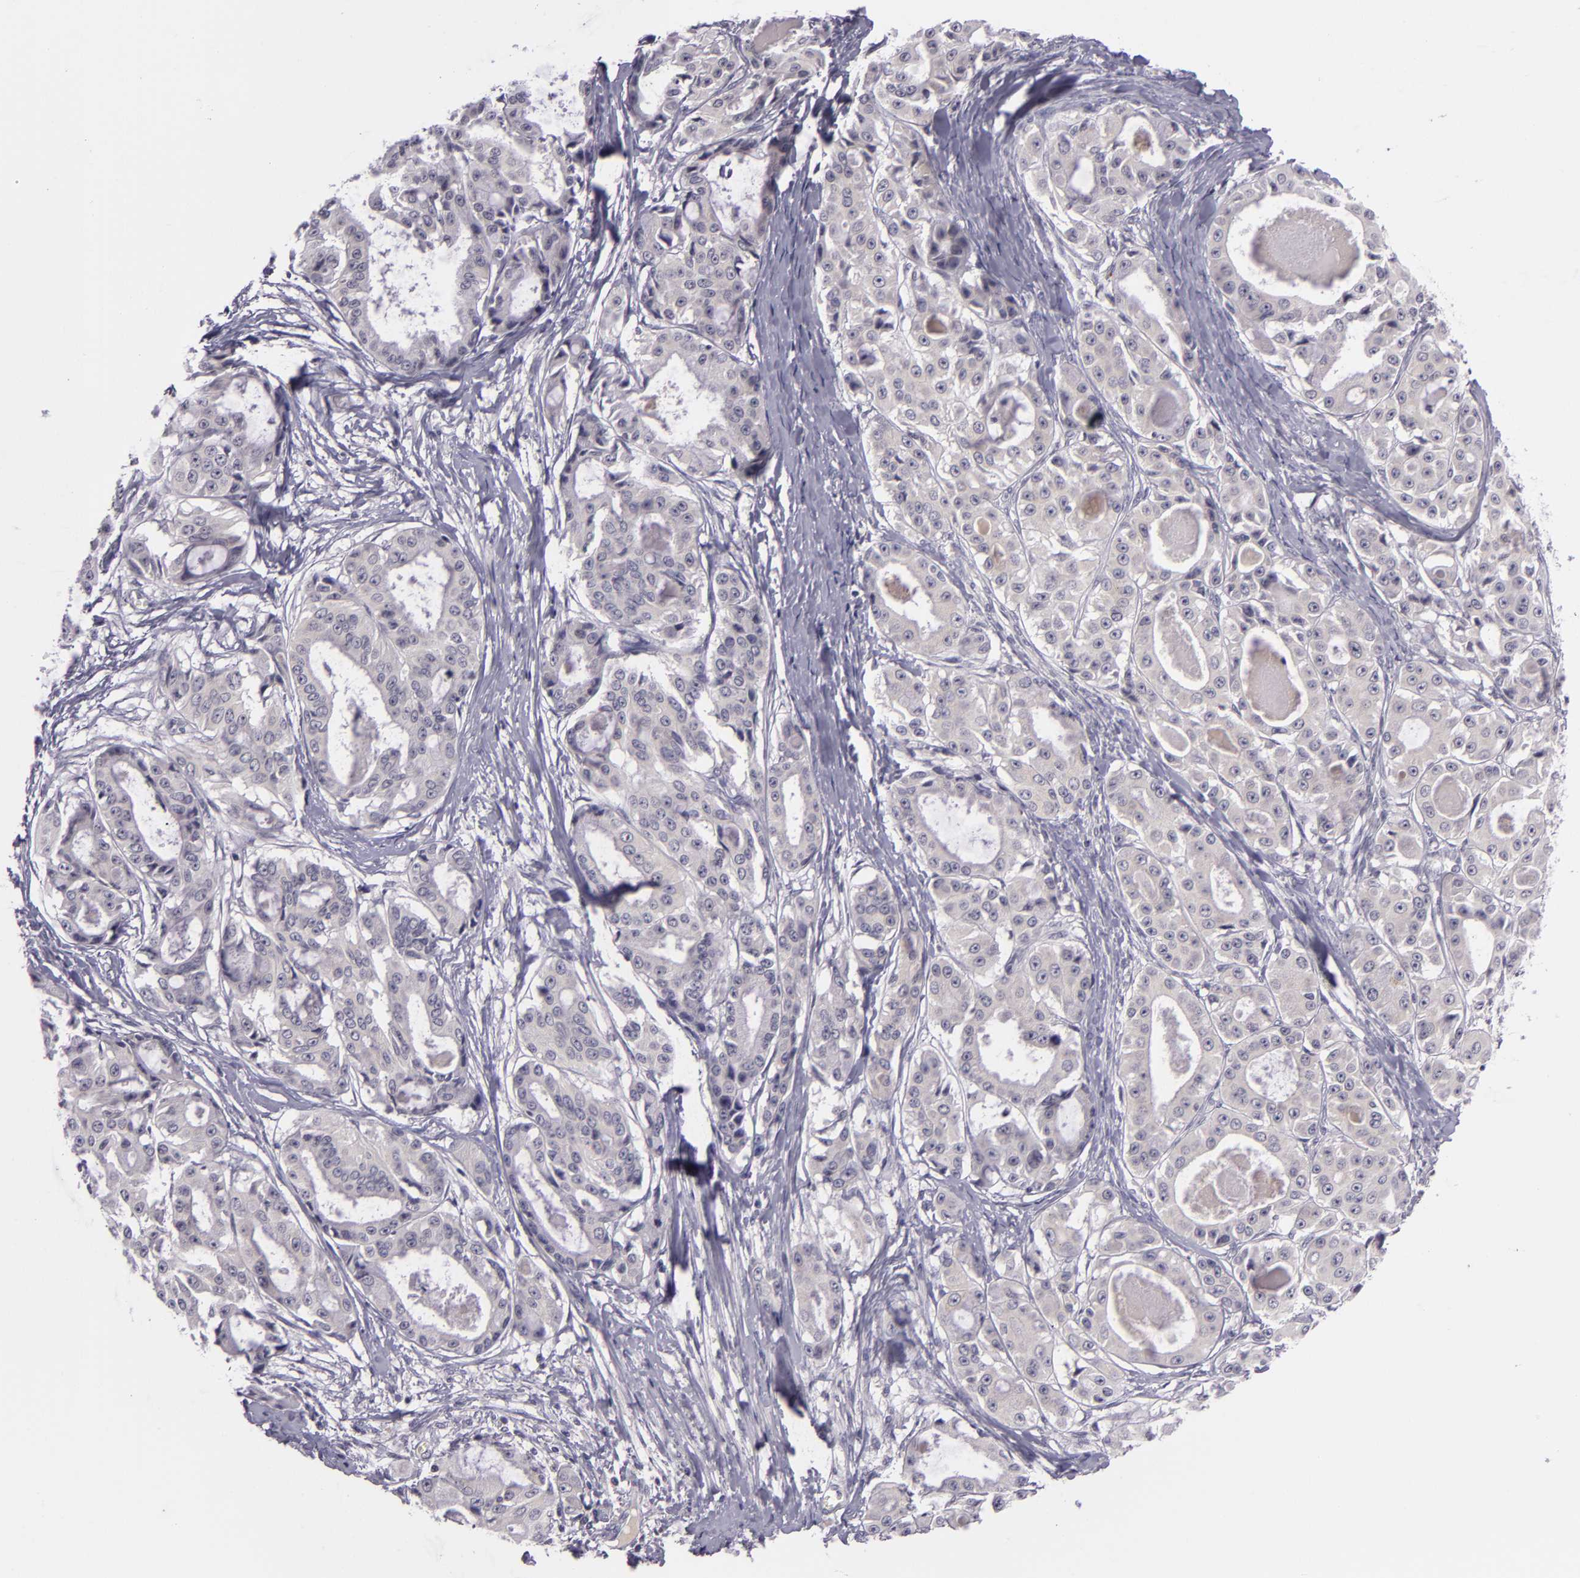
{"staining": {"intensity": "negative", "quantity": "none", "location": "none"}, "tissue": "ovarian cancer", "cell_type": "Tumor cells", "image_type": "cancer", "snomed": [{"axis": "morphology", "description": "Carcinoma, endometroid"}, {"axis": "topography", "description": "Ovary"}], "caption": "IHC micrograph of ovarian endometroid carcinoma stained for a protein (brown), which shows no positivity in tumor cells.", "gene": "DAG1", "patient": {"sex": "female", "age": 61}}